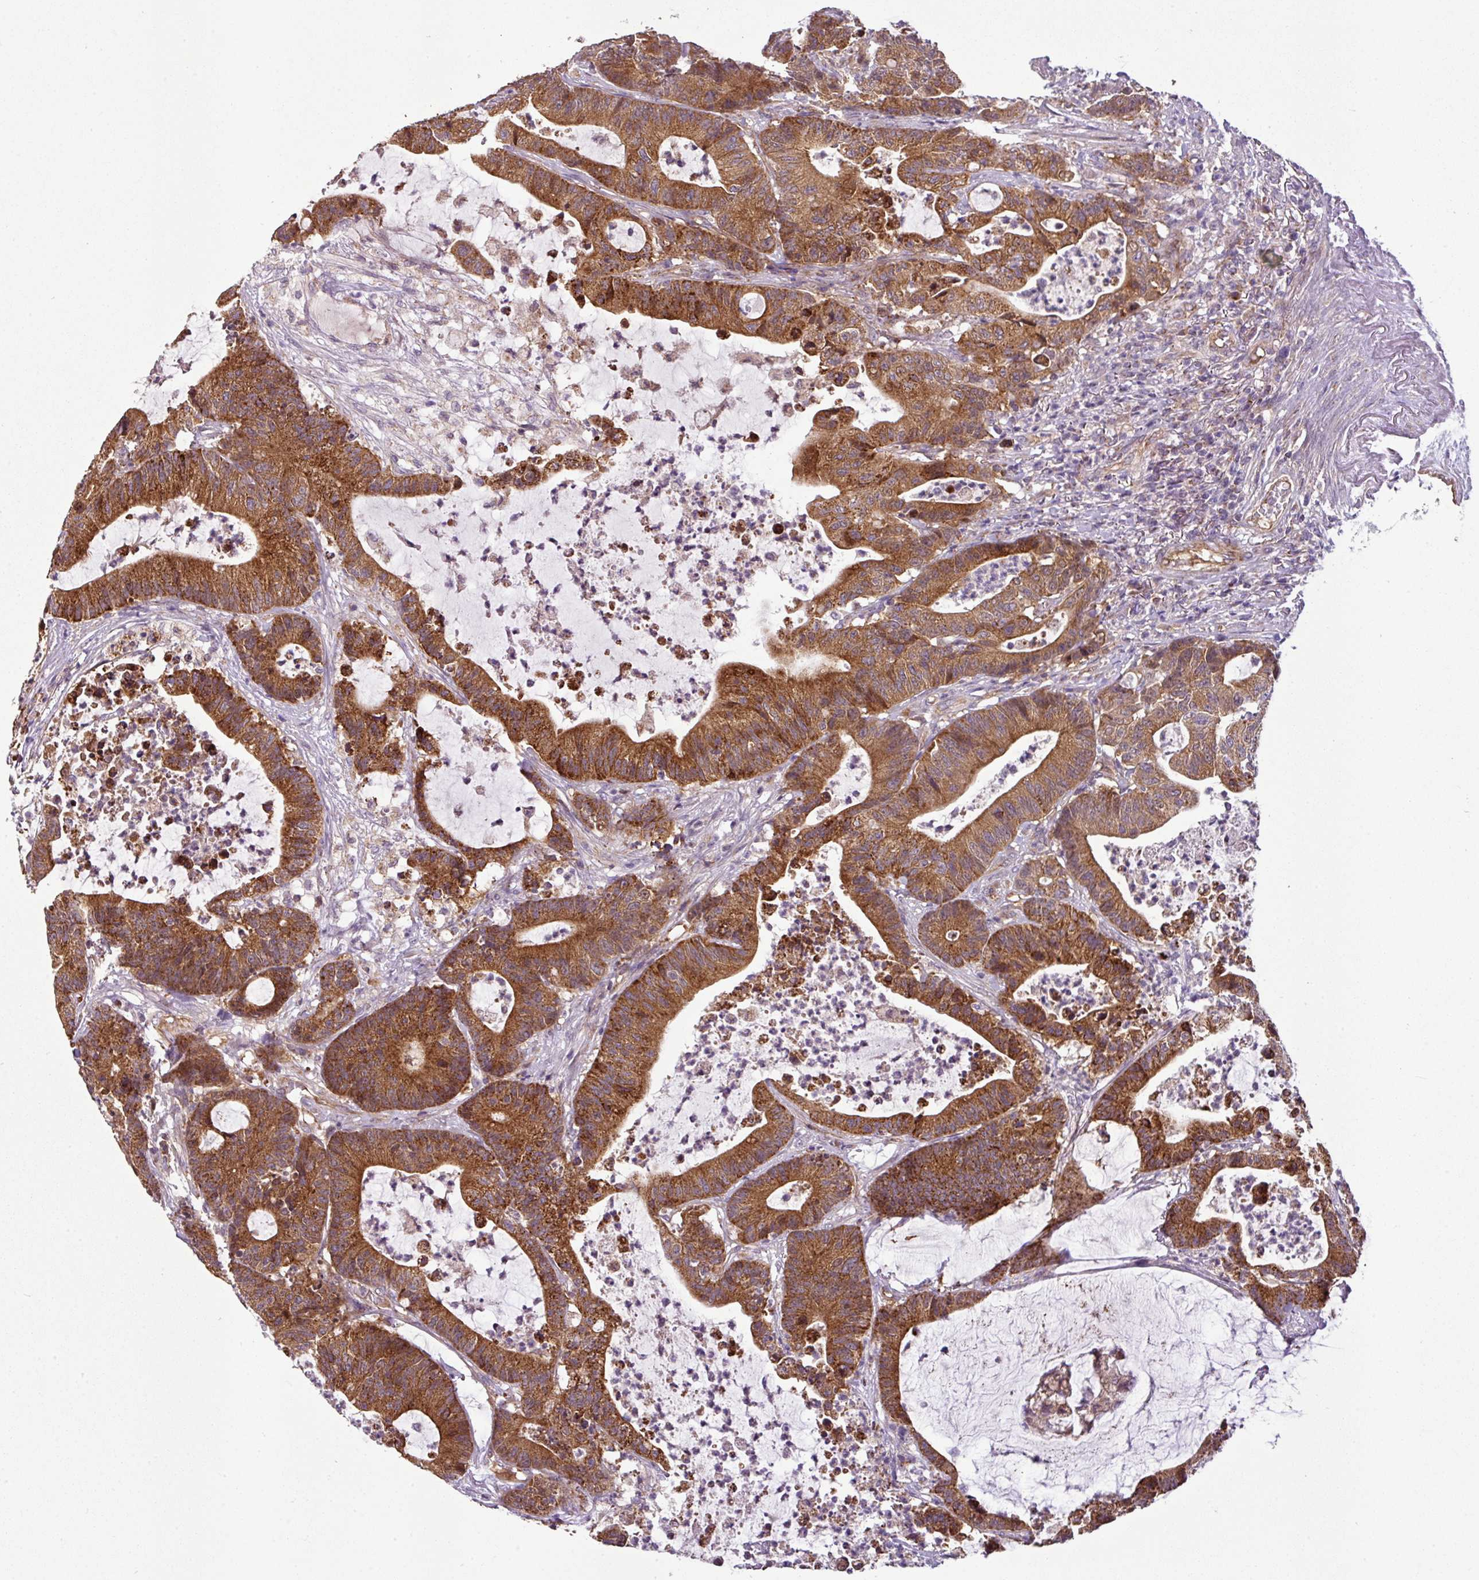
{"staining": {"intensity": "strong", "quantity": ">75%", "location": "cytoplasmic/membranous"}, "tissue": "colorectal cancer", "cell_type": "Tumor cells", "image_type": "cancer", "snomed": [{"axis": "morphology", "description": "Adenocarcinoma, NOS"}, {"axis": "topography", "description": "Colon"}], "caption": "Immunohistochemical staining of human adenocarcinoma (colorectal) shows high levels of strong cytoplasmic/membranous staining in about >75% of tumor cells.", "gene": "PRELID3B", "patient": {"sex": "female", "age": 84}}